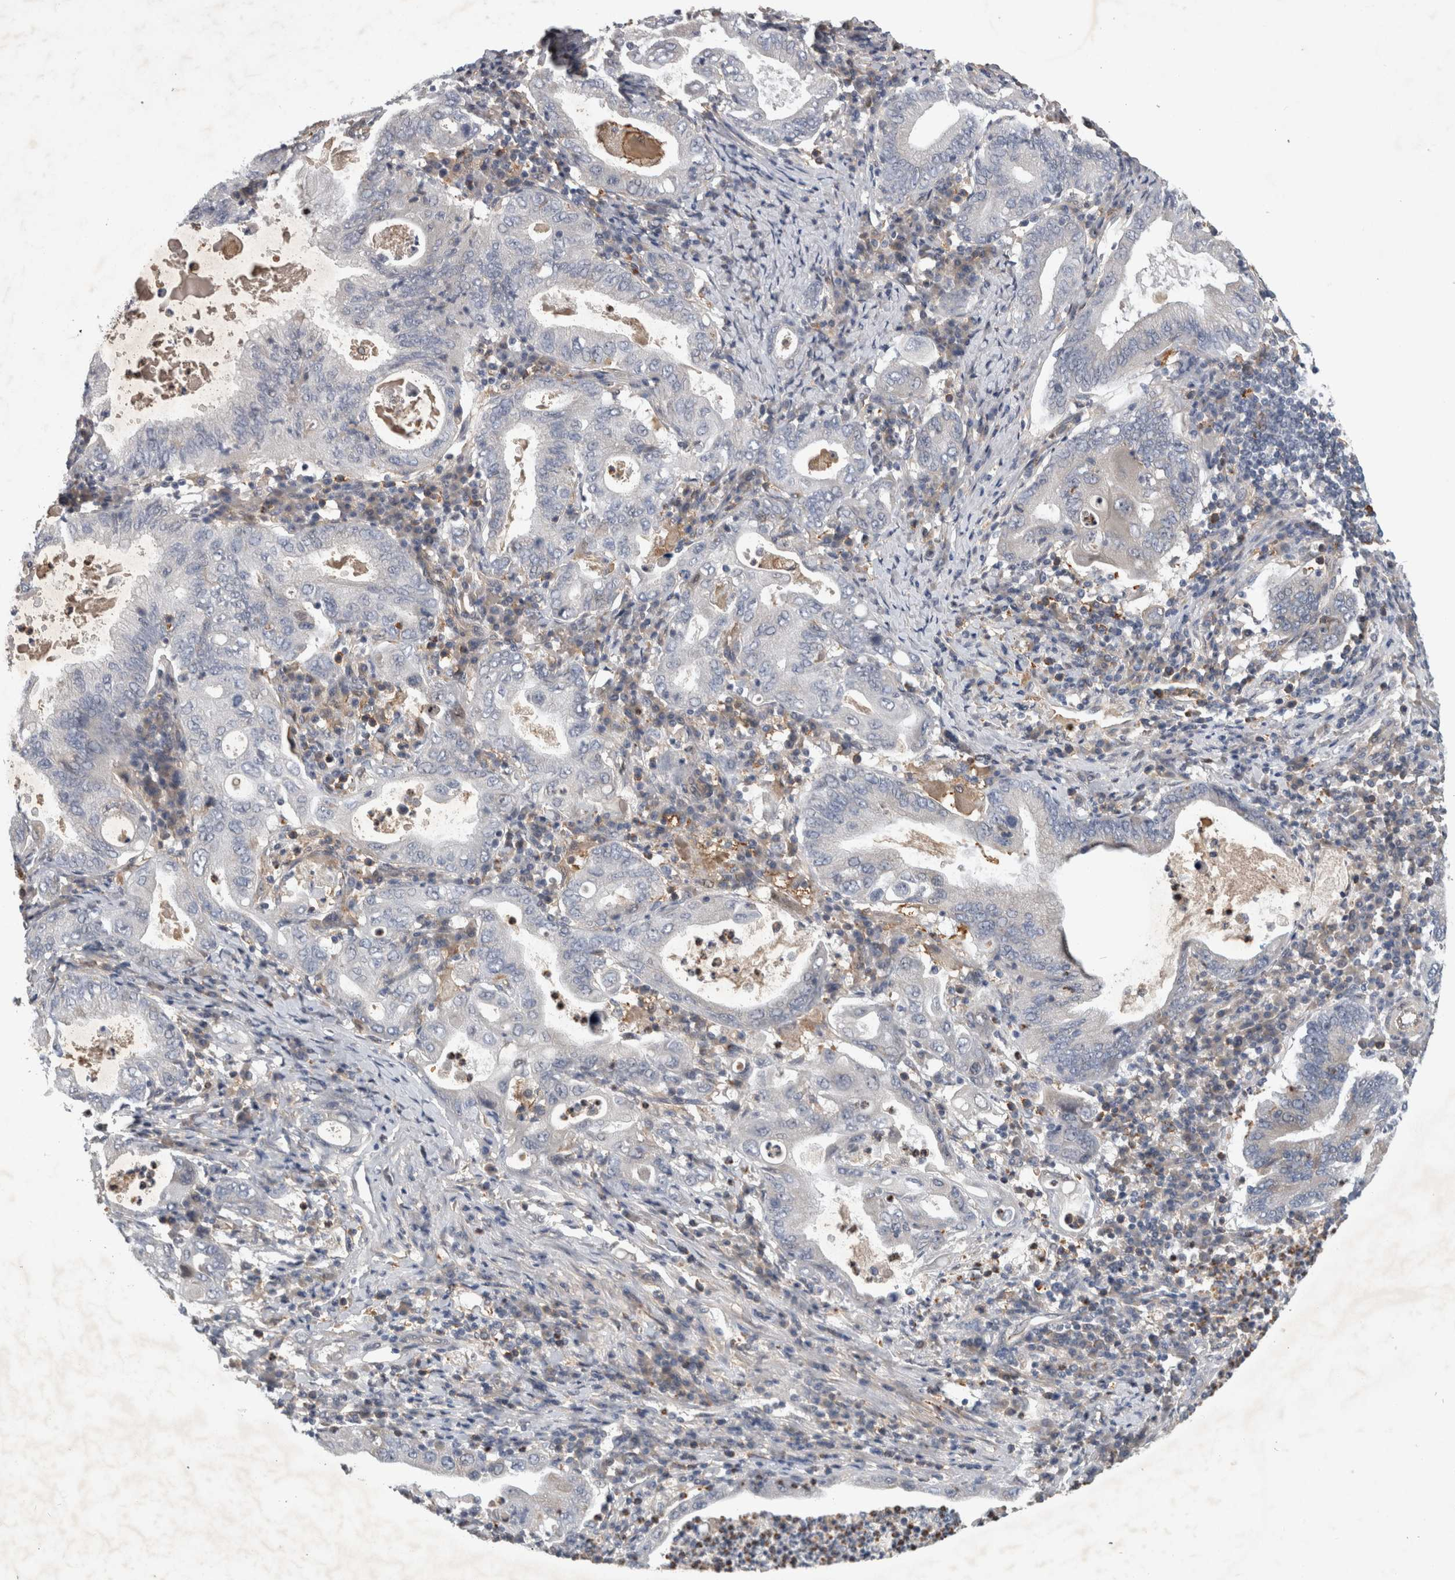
{"staining": {"intensity": "negative", "quantity": "none", "location": "none"}, "tissue": "stomach cancer", "cell_type": "Tumor cells", "image_type": "cancer", "snomed": [{"axis": "morphology", "description": "Normal tissue, NOS"}, {"axis": "morphology", "description": "Adenocarcinoma, NOS"}, {"axis": "topography", "description": "Esophagus"}, {"axis": "topography", "description": "Stomach, upper"}, {"axis": "topography", "description": "Peripheral nerve tissue"}], "caption": "Photomicrograph shows no significant protein expression in tumor cells of stomach adenocarcinoma.", "gene": "ANKFY1", "patient": {"sex": "male", "age": 62}}